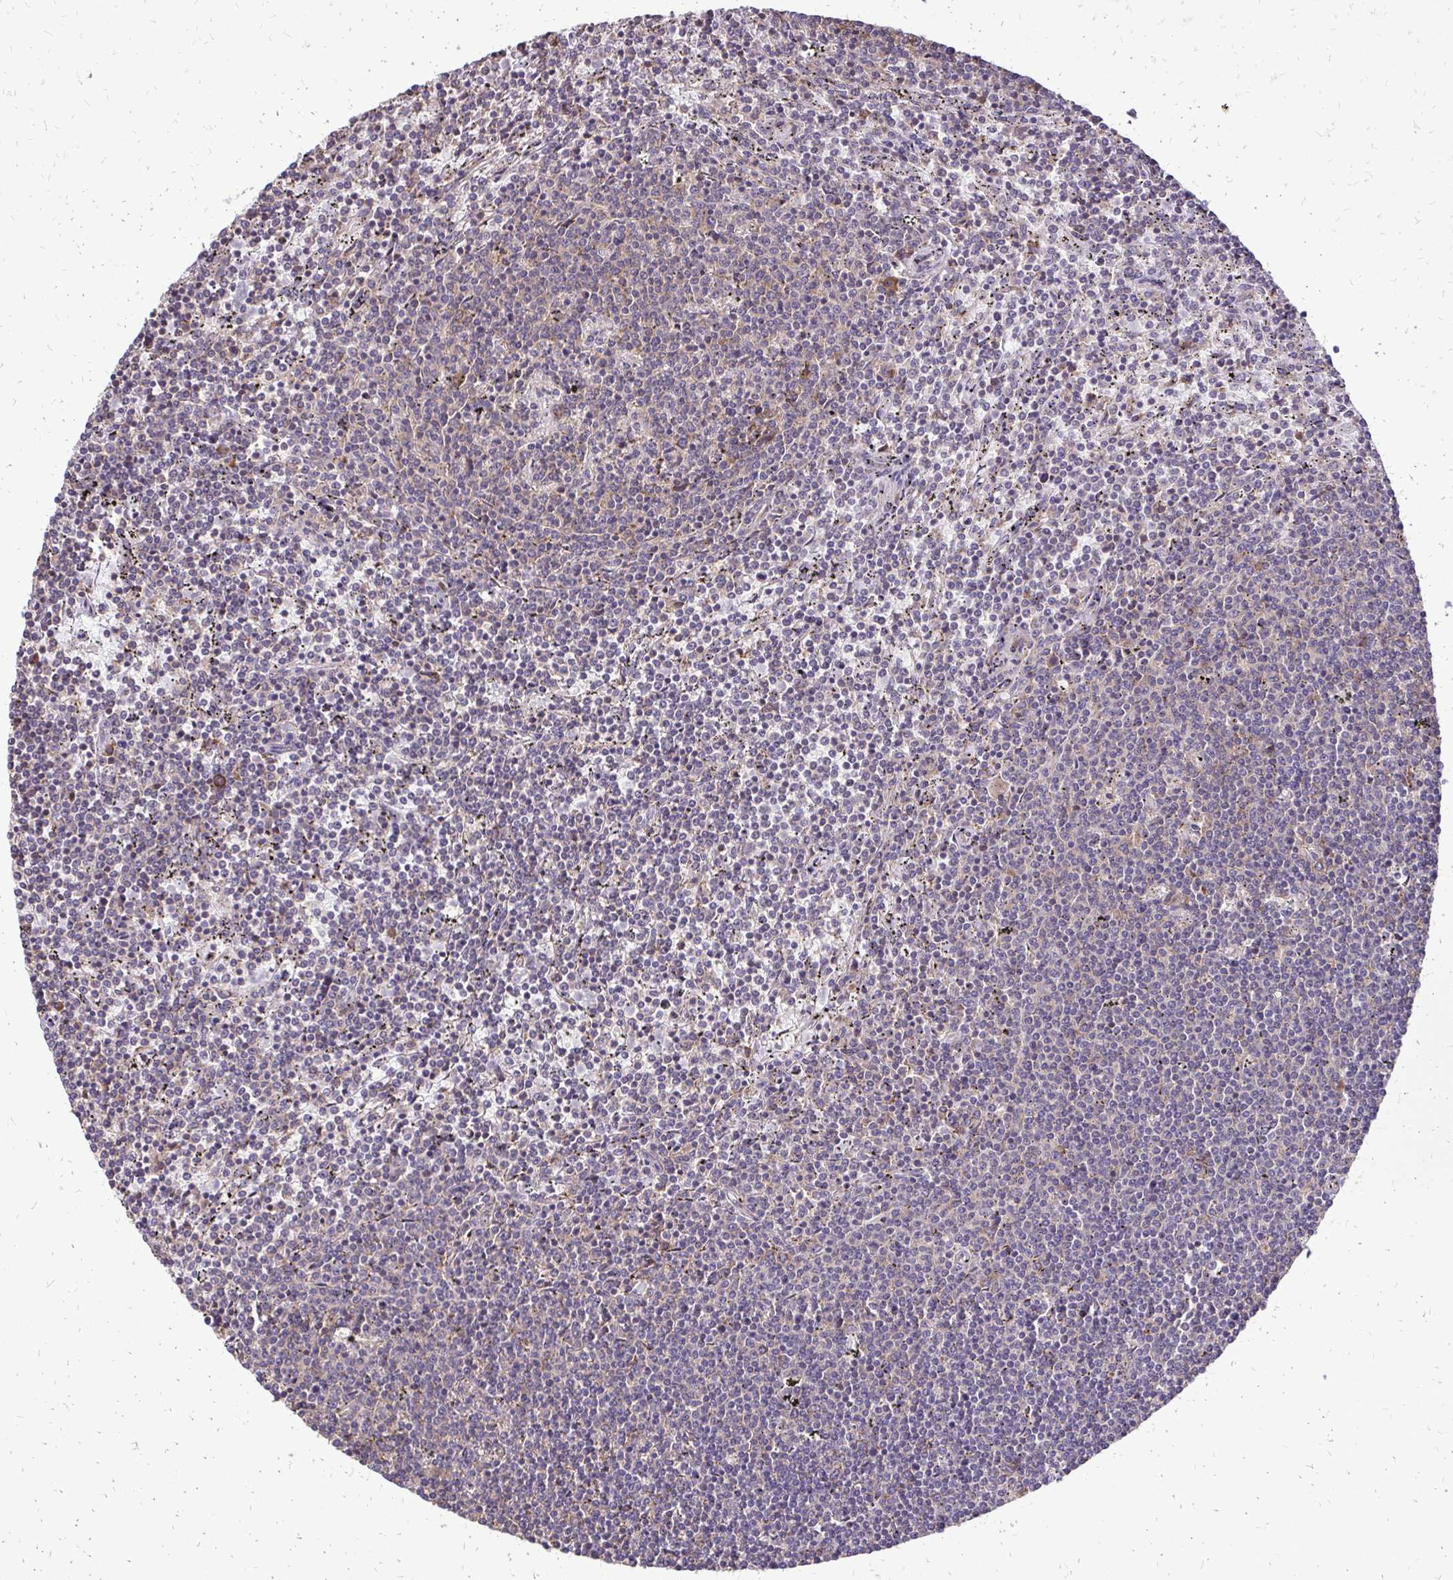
{"staining": {"intensity": "negative", "quantity": "none", "location": "none"}, "tissue": "lymphoma", "cell_type": "Tumor cells", "image_type": "cancer", "snomed": [{"axis": "morphology", "description": "Malignant lymphoma, non-Hodgkin's type, Low grade"}, {"axis": "topography", "description": "Spleen"}], "caption": "An image of lymphoma stained for a protein demonstrates no brown staining in tumor cells. Brightfield microscopy of IHC stained with DAB (3,3'-diaminobenzidine) (brown) and hematoxylin (blue), captured at high magnification.", "gene": "RPS3", "patient": {"sex": "female", "age": 50}}